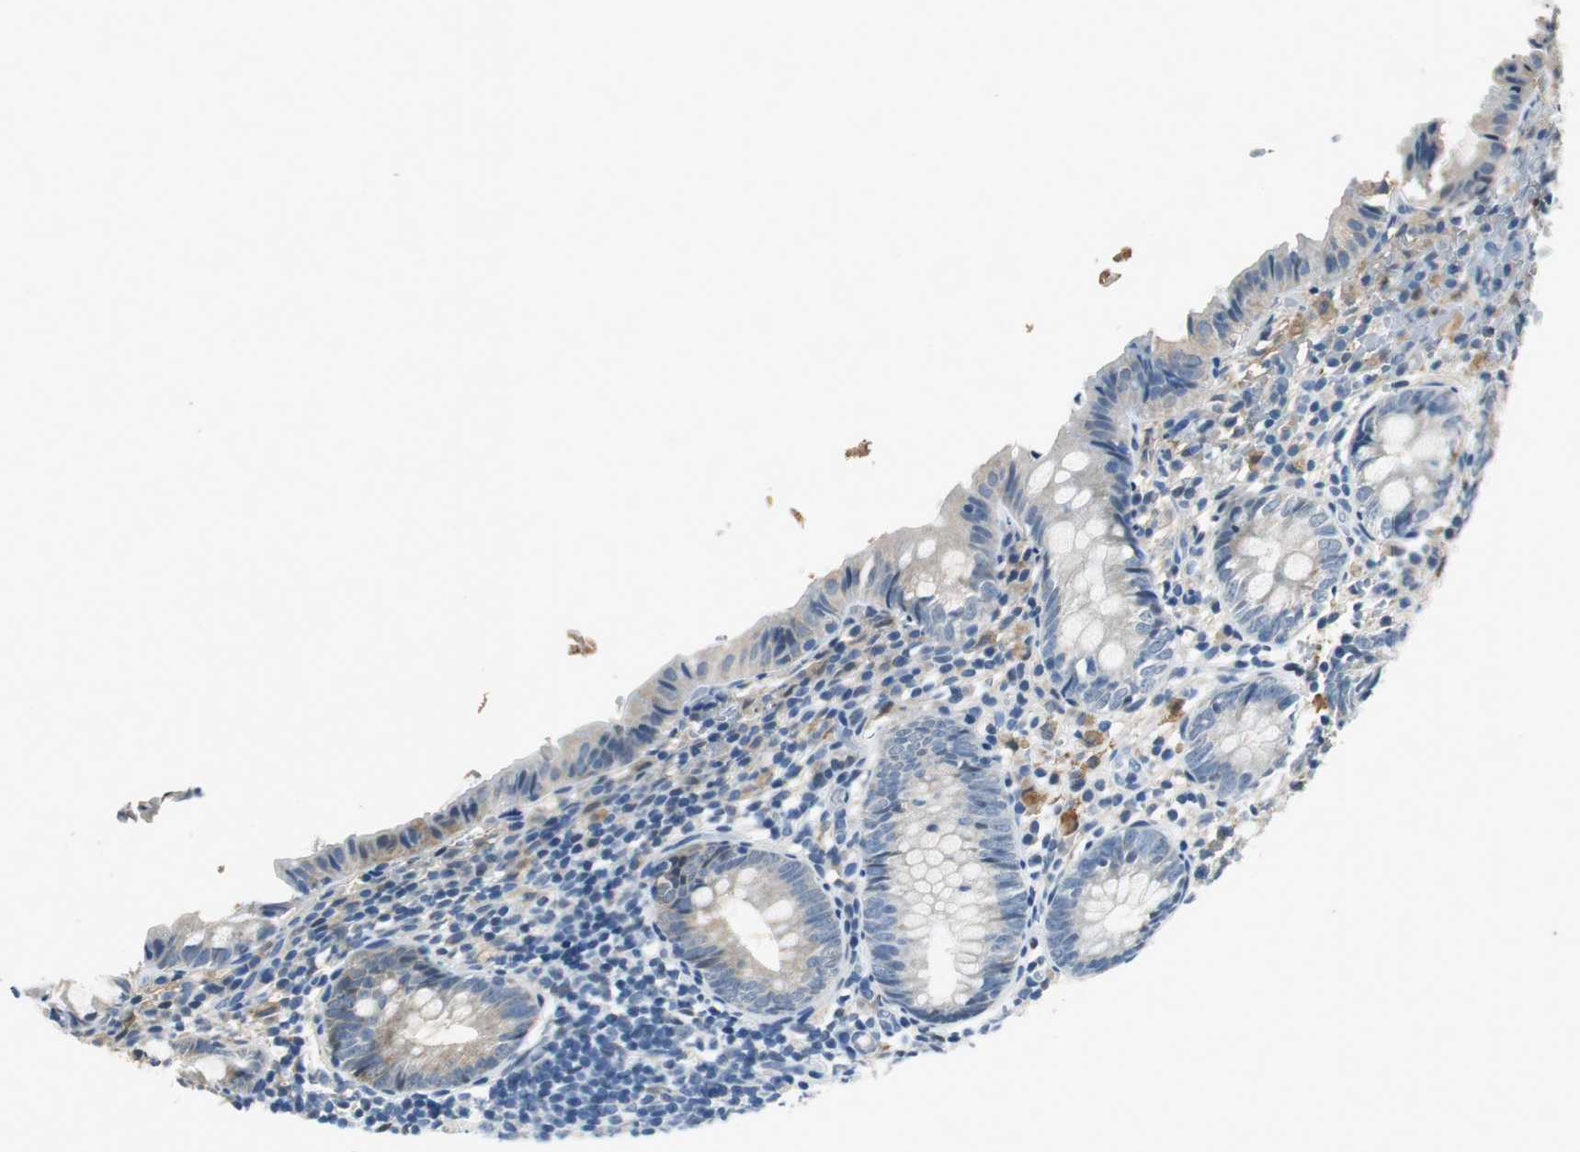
{"staining": {"intensity": "weak", "quantity": "<25%", "location": "cytoplasmic/membranous"}, "tissue": "appendix", "cell_type": "Glandular cells", "image_type": "normal", "snomed": [{"axis": "morphology", "description": "Normal tissue, NOS"}, {"axis": "topography", "description": "Appendix"}], "caption": "Immunohistochemistry of normal appendix displays no positivity in glandular cells.", "gene": "ME1", "patient": {"sex": "female", "age": 10}}